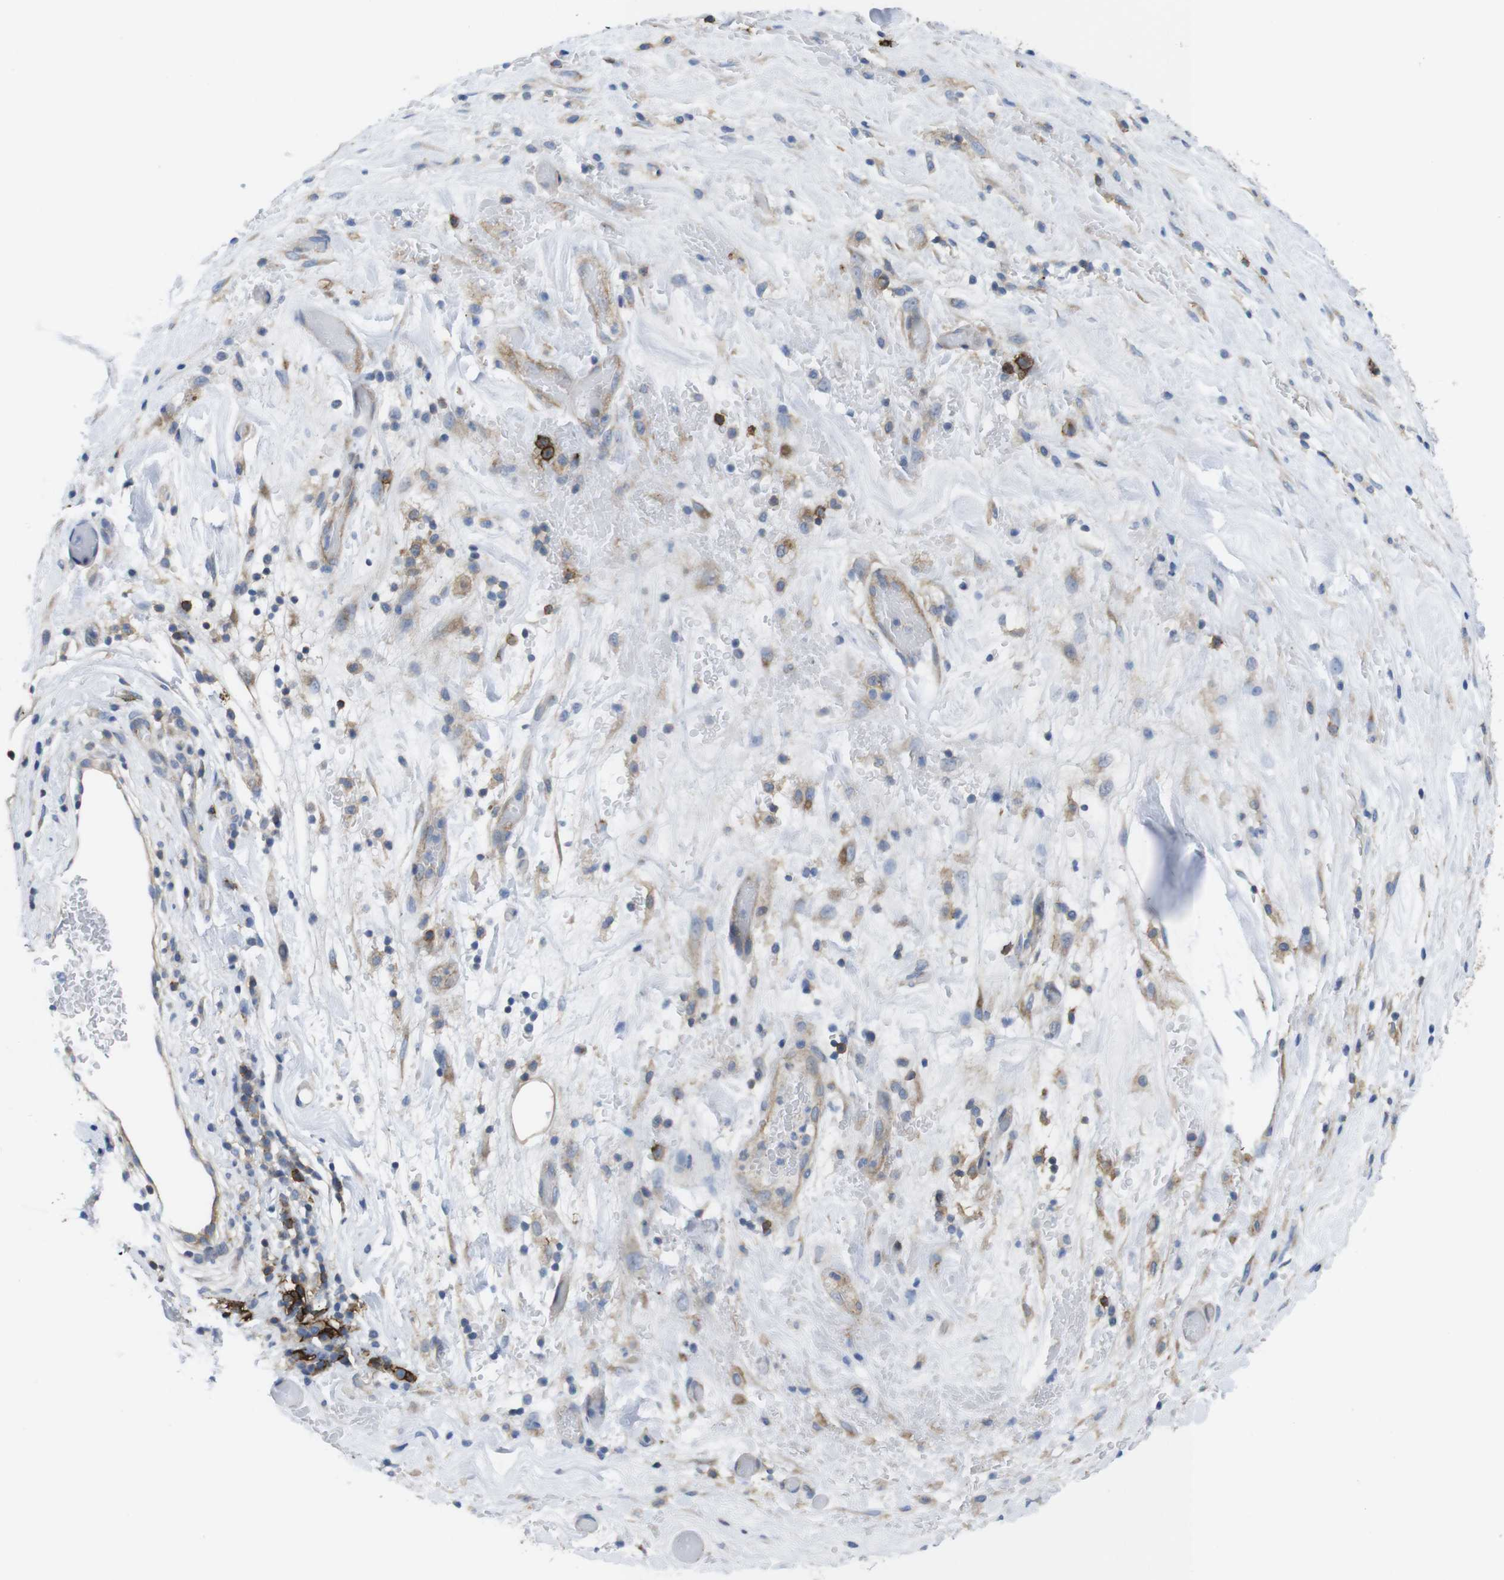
{"staining": {"intensity": "moderate", "quantity": ">75%", "location": "cytoplasmic/membranous"}, "tissue": "pancreatic cancer", "cell_type": "Tumor cells", "image_type": "cancer", "snomed": [{"axis": "morphology", "description": "Adenocarcinoma, NOS"}, {"axis": "topography", "description": "Pancreas"}], "caption": "Immunohistochemical staining of pancreatic cancer (adenocarcinoma) reveals medium levels of moderate cytoplasmic/membranous expression in approximately >75% of tumor cells. The staining was performed using DAB (3,3'-diaminobenzidine) to visualize the protein expression in brown, while the nuclei were stained in blue with hematoxylin (Magnification: 20x).", "gene": "CCR6", "patient": {"sex": "female", "age": 71}}